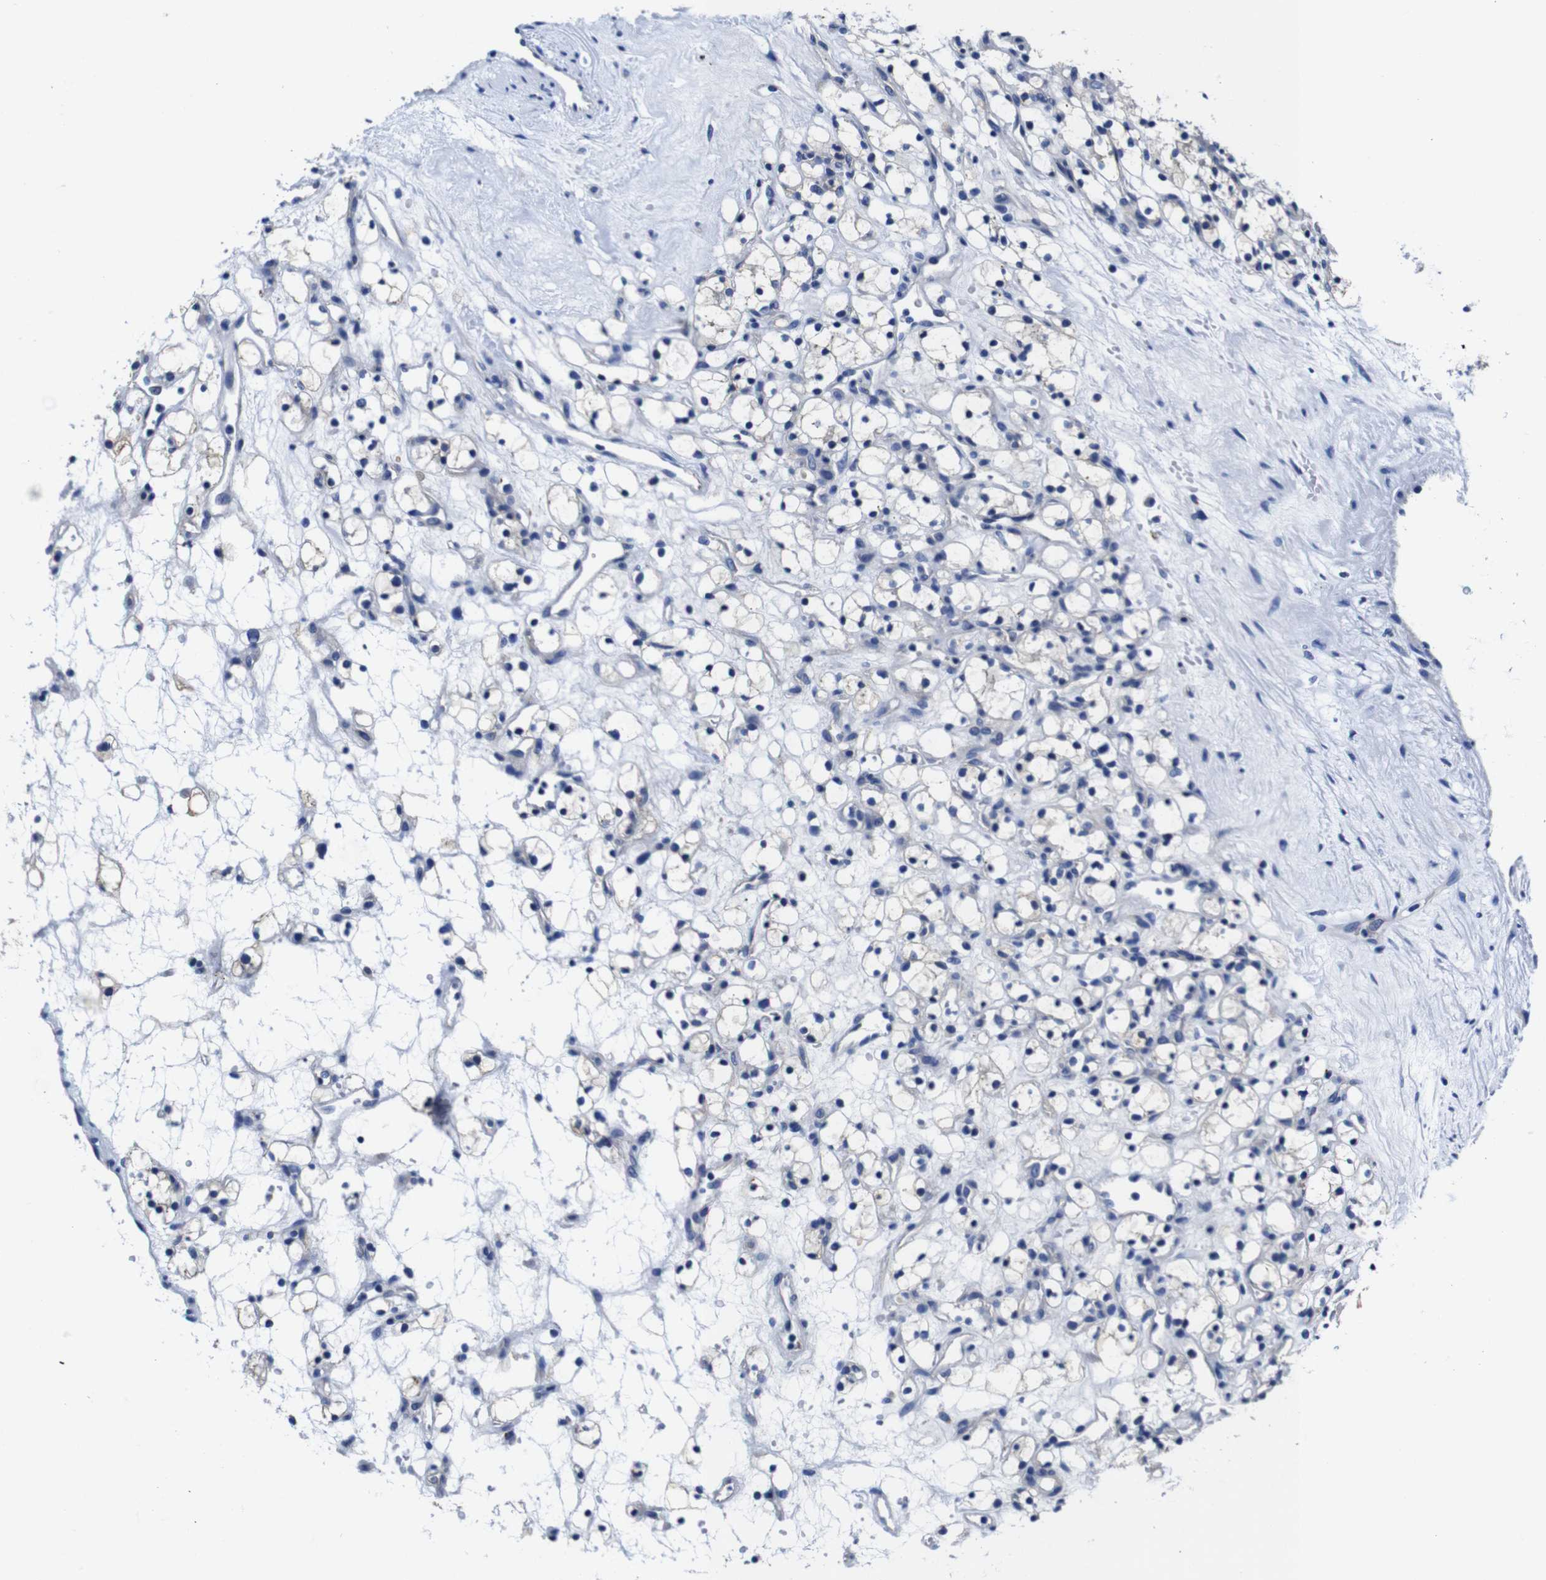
{"staining": {"intensity": "negative", "quantity": "none", "location": "none"}, "tissue": "renal cancer", "cell_type": "Tumor cells", "image_type": "cancer", "snomed": [{"axis": "morphology", "description": "Adenocarcinoma, NOS"}, {"axis": "topography", "description": "Kidney"}], "caption": "Tumor cells are negative for brown protein staining in adenocarcinoma (renal). (Stains: DAB immunohistochemistry (IHC) with hematoxylin counter stain, Microscopy: brightfield microscopy at high magnification).", "gene": "GIMAP2", "patient": {"sex": "female", "age": 60}}